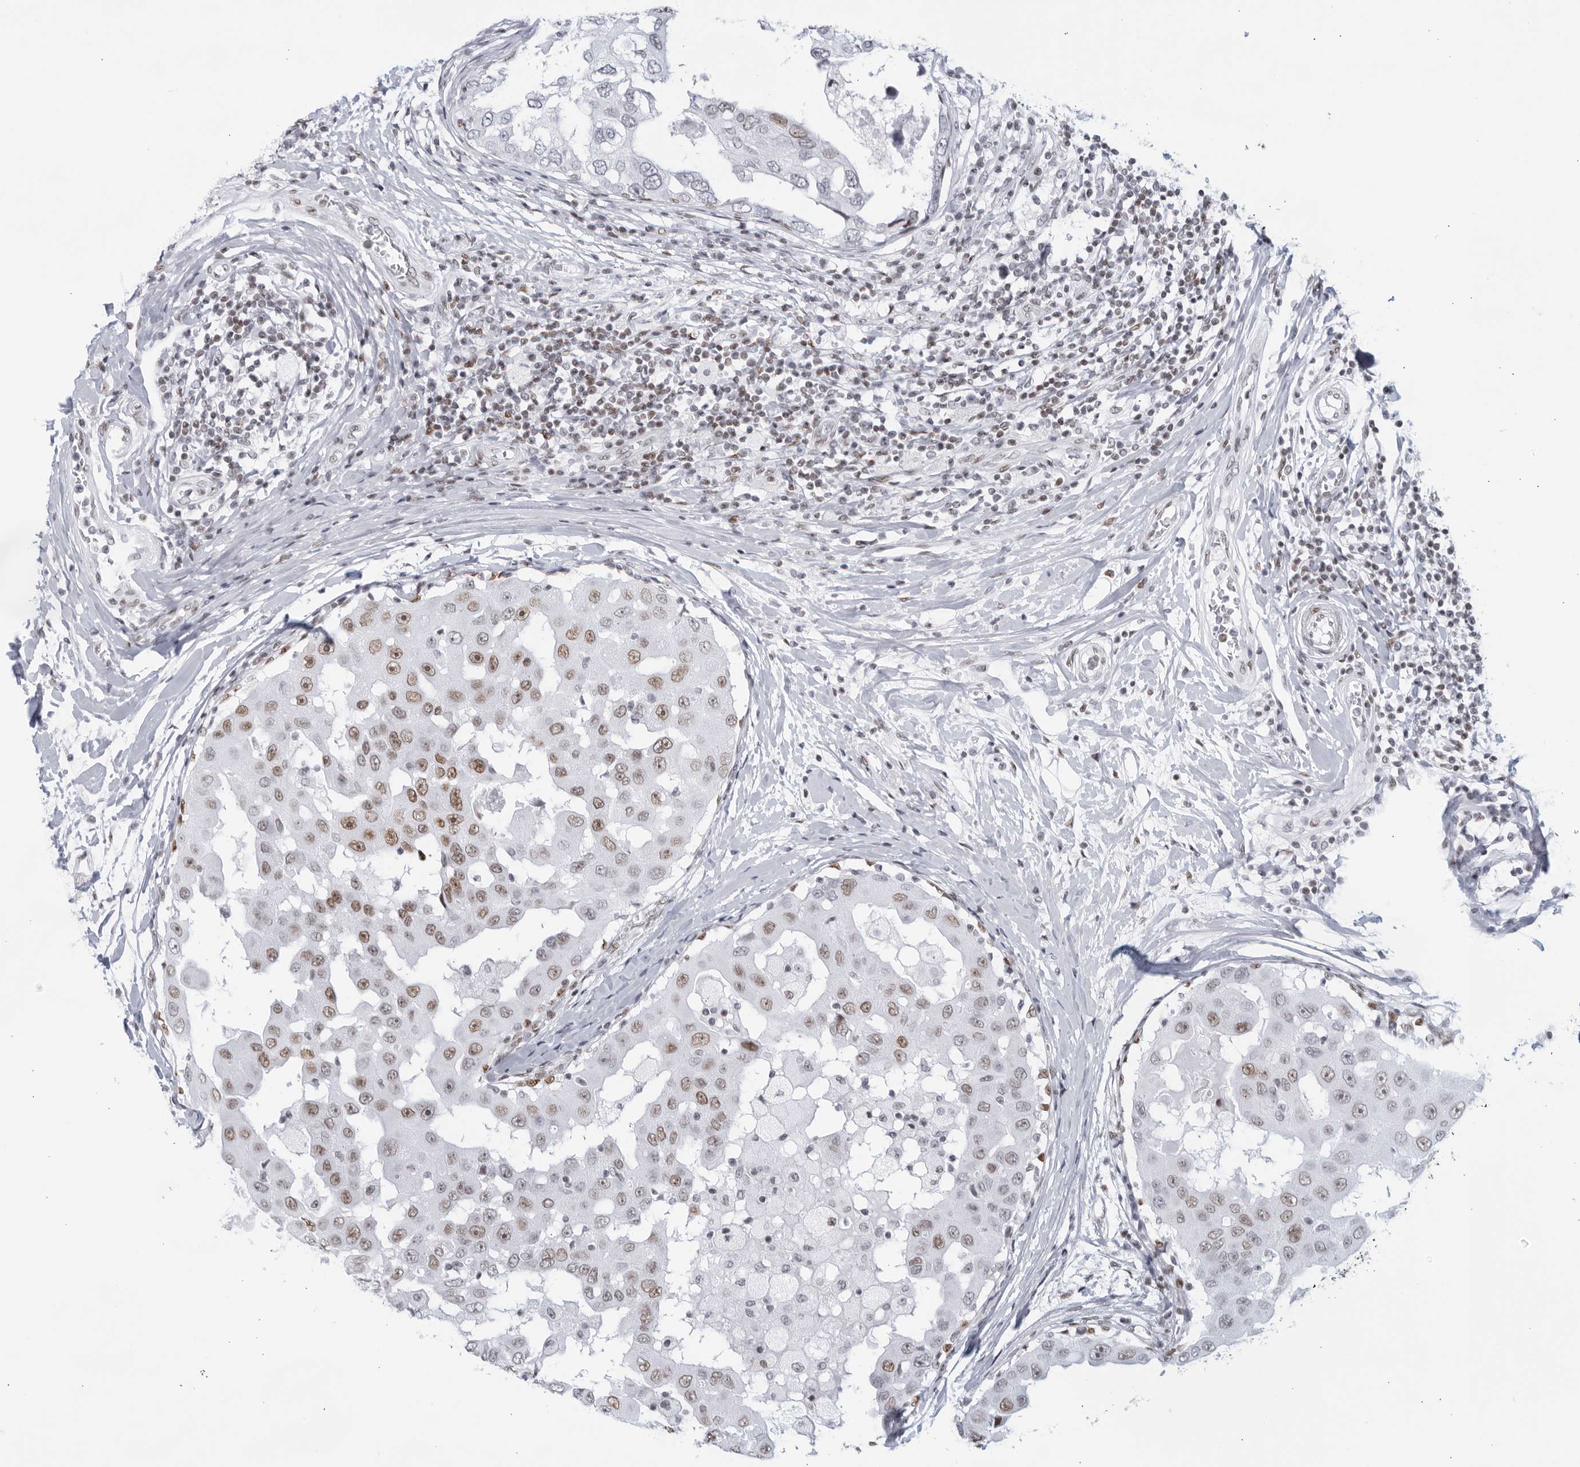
{"staining": {"intensity": "moderate", "quantity": ">75%", "location": "nuclear"}, "tissue": "breast cancer", "cell_type": "Tumor cells", "image_type": "cancer", "snomed": [{"axis": "morphology", "description": "Duct carcinoma"}, {"axis": "topography", "description": "Breast"}], "caption": "Immunohistochemistry of human invasive ductal carcinoma (breast) shows medium levels of moderate nuclear staining in about >75% of tumor cells.", "gene": "HP1BP3", "patient": {"sex": "female", "age": 27}}